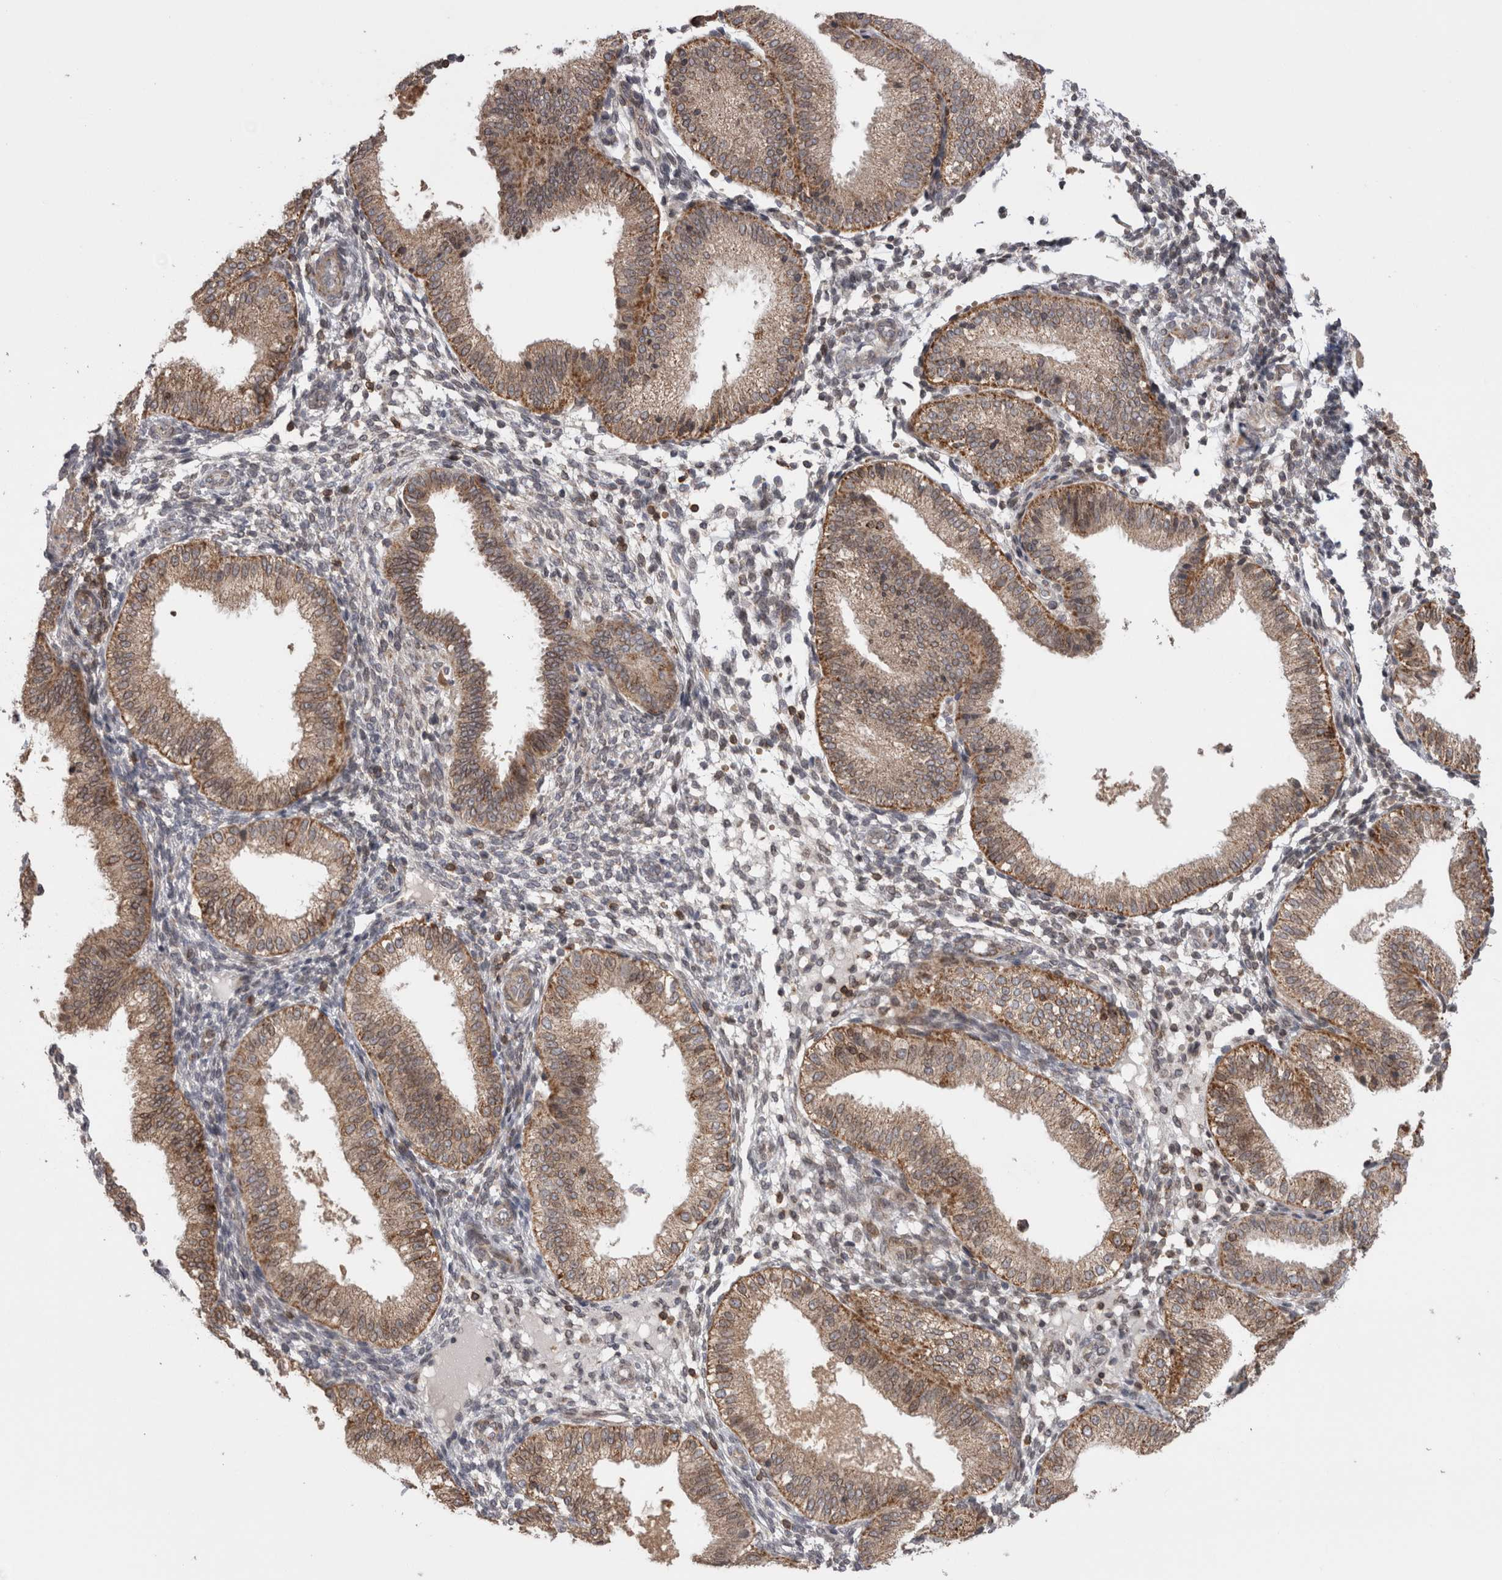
{"staining": {"intensity": "negative", "quantity": "none", "location": "none"}, "tissue": "endometrium", "cell_type": "Cells in endometrial stroma", "image_type": "normal", "snomed": [{"axis": "morphology", "description": "Normal tissue, NOS"}, {"axis": "topography", "description": "Endometrium"}], "caption": "Cells in endometrial stroma show no significant protein expression in unremarkable endometrium.", "gene": "DARS2", "patient": {"sex": "female", "age": 39}}